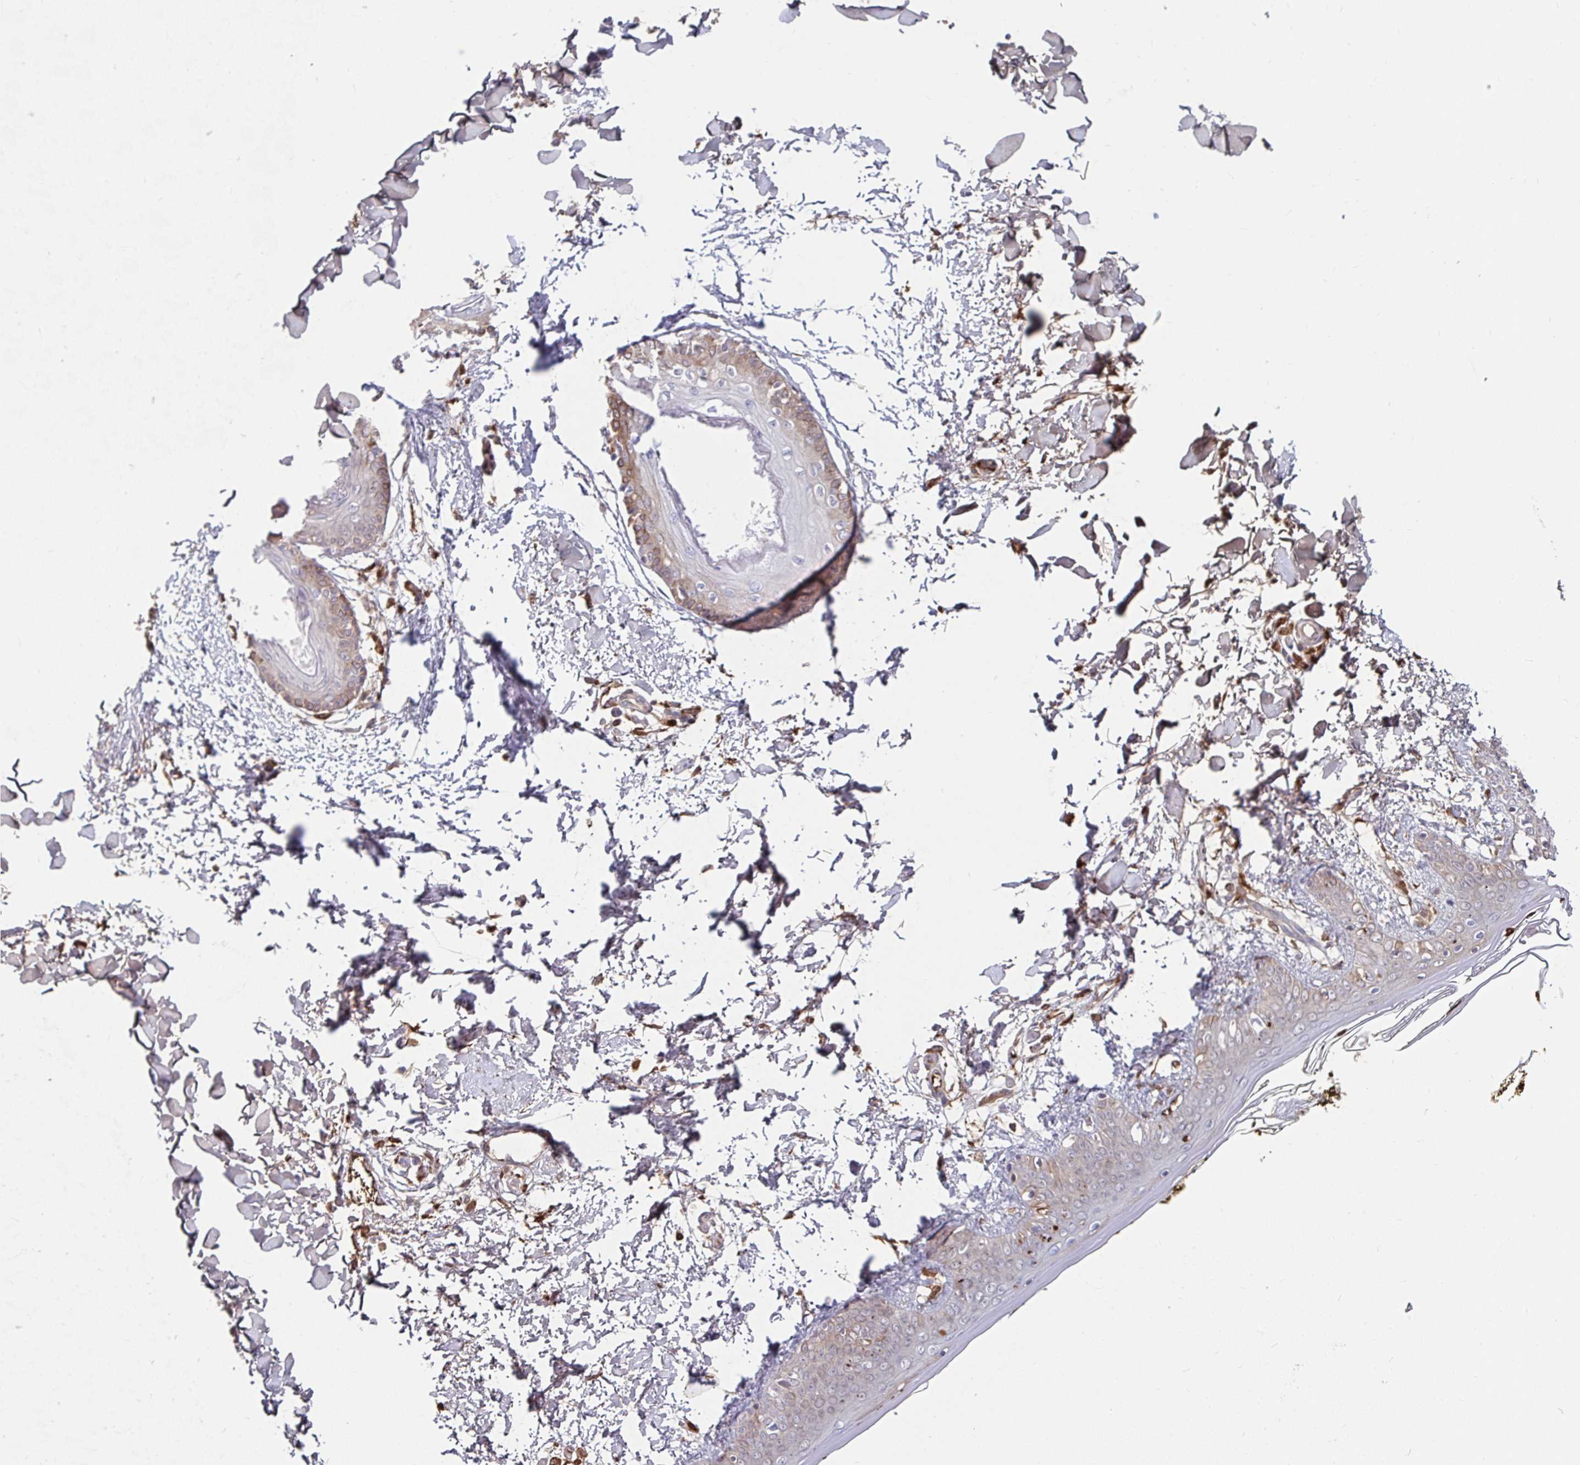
{"staining": {"intensity": "moderate", "quantity": ">75%", "location": "cytoplasmic/membranous,nuclear"}, "tissue": "skin", "cell_type": "Fibroblasts", "image_type": "normal", "snomed": [{"axis": "morphology", "description": "Normal tissue, NOS"}, {"axis": "topography", "description": "Skin"}], "caption": "Fibroblasts demonstrate medium levels of moderate cytoplasmic/membranous,nuclear positivity in approximately >75% of cells in normal human skin. (brown staining indicates protein expression, while blue staining denotes nuclei).", "gene": "BLVRA", "patient": {"sex": "female", "age": 34}}